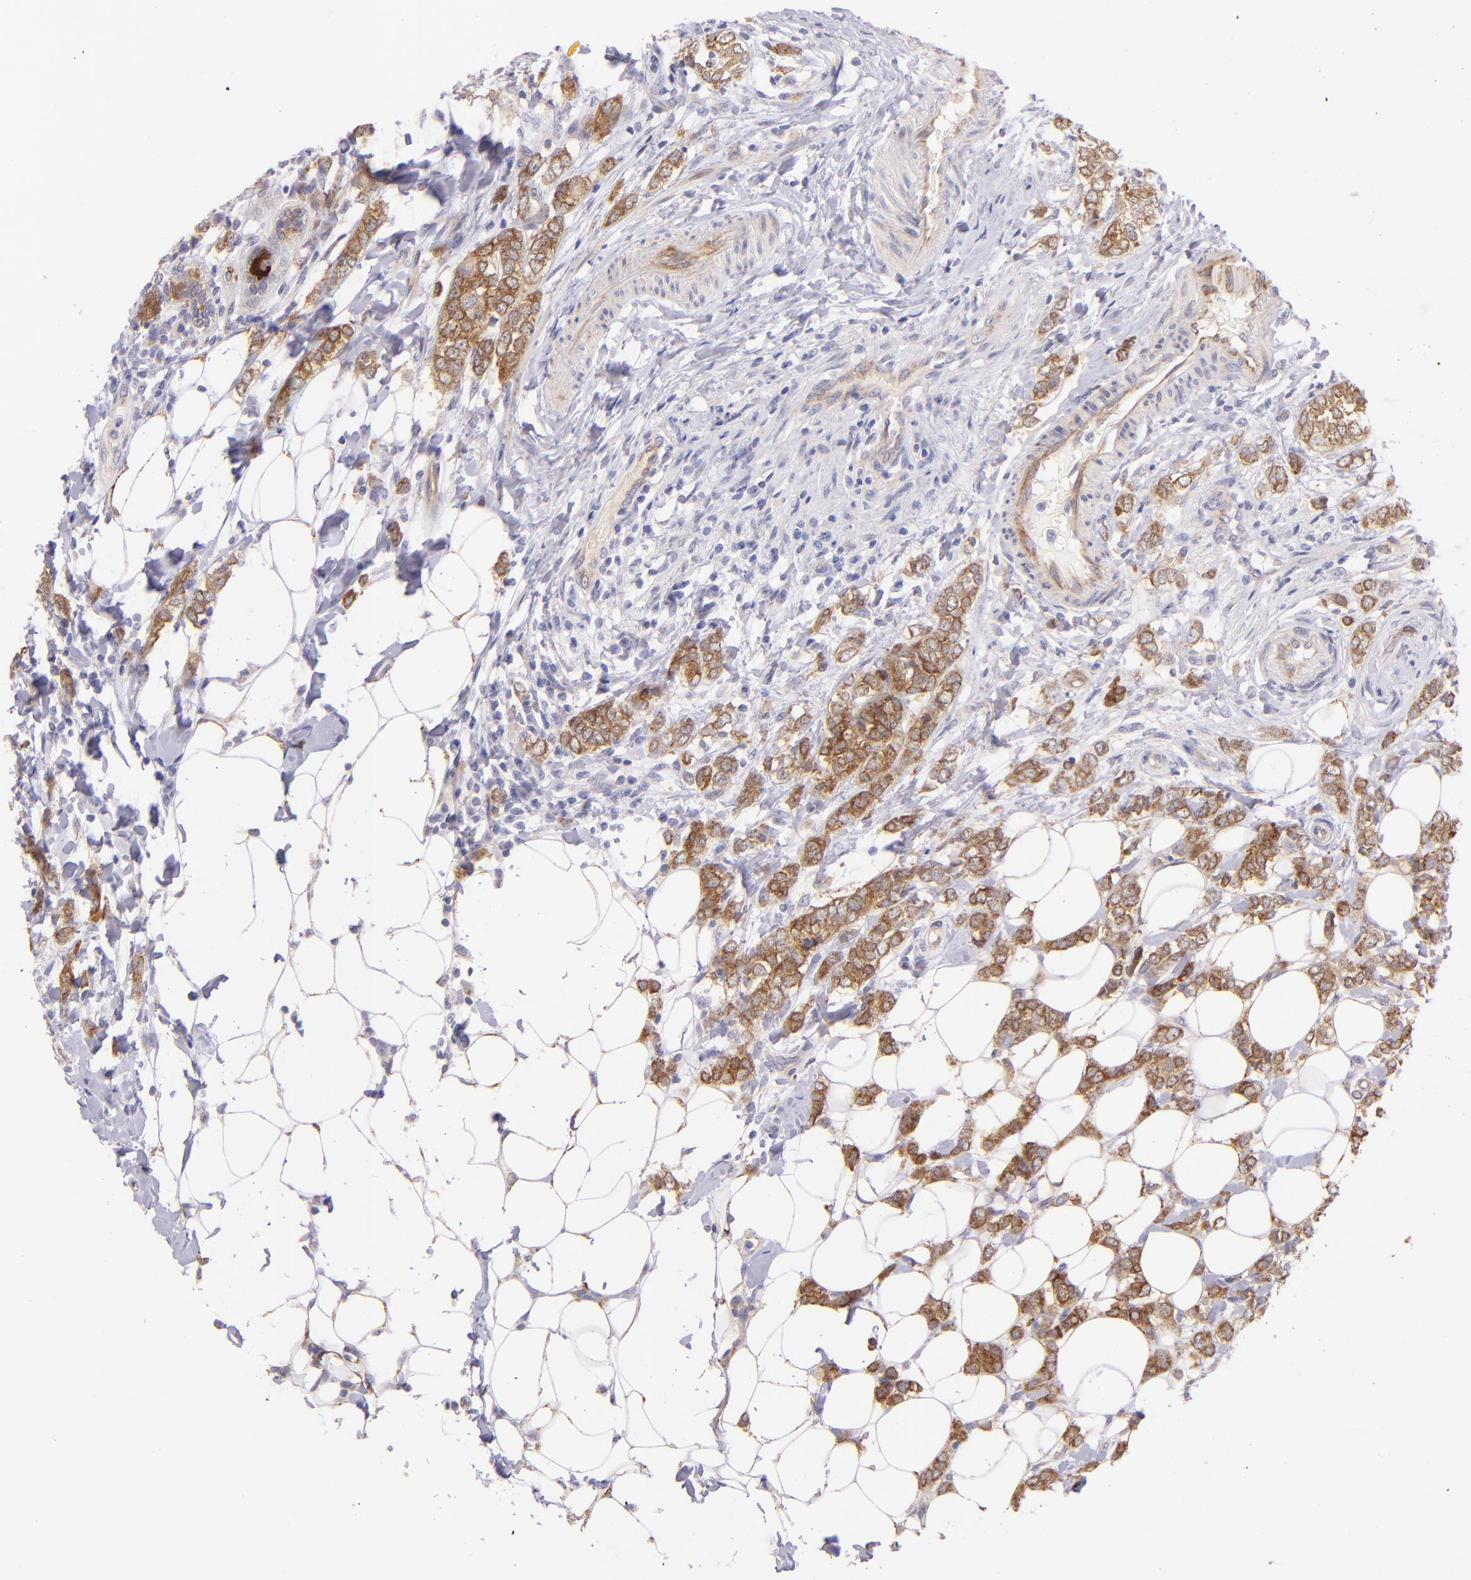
{"staining": {"intensity": "moderate", "quantity": ">75%", "location": "cytoplasmic/membranous"}, "tissue": "breast cancer", "cell_type": "Tumor cells", "image_type": "cancer", "snomed": [{"axis": "morphology", "description": "Normal tissue, NOS"}, {"axis": "morphology", "description": "Lobular carcinoma"}, {"axis": "topography", "description": "Breast"}], "caption": "IHC image of neoplastic tissue: human breast lobular carcinoma stained using immunohistochemistry exhibits medium levels of moderate protein expression localized specifically in the cytoplasmic/membranous of tumor cells, appearing as a cytoplasmic/membranous brown color.", "gene": "SH2D4A", "patient": {"sex": "female", "age": 47}}